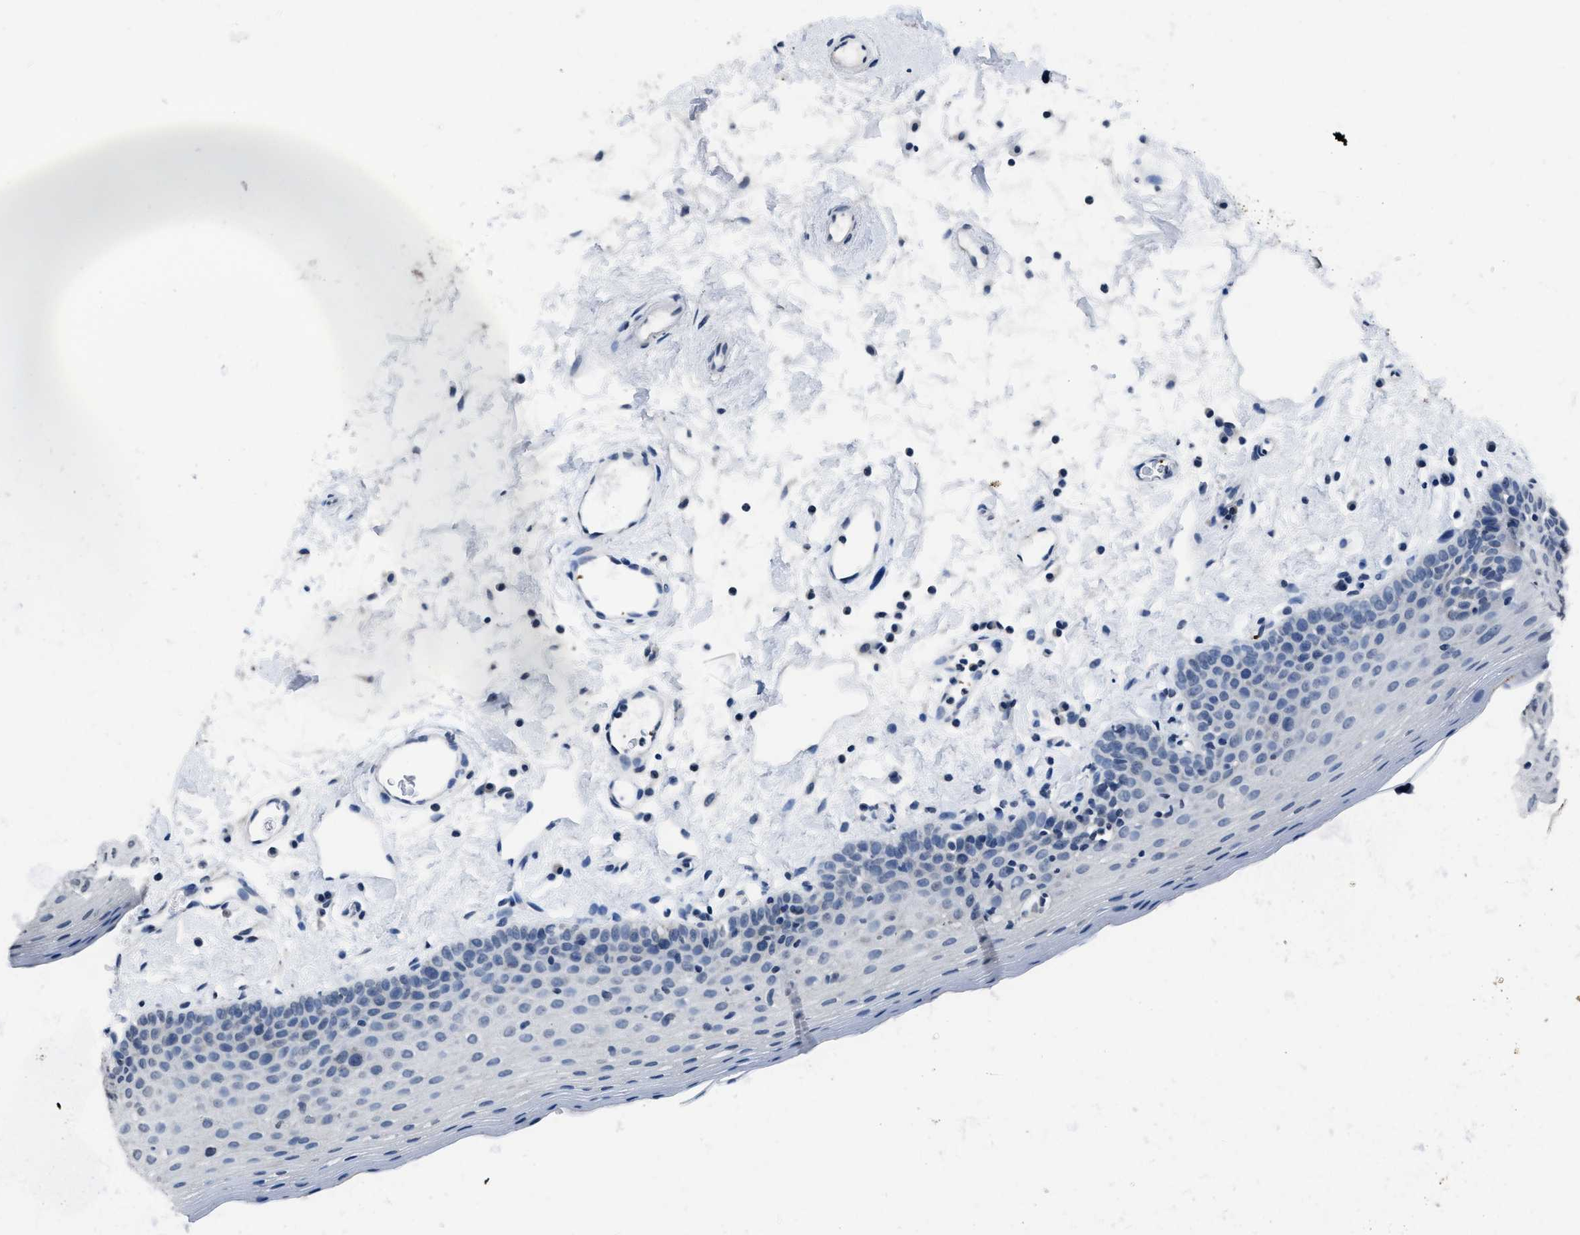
{"staining": {"intensity": "negative", "quantity": "none", "location": "none"}, "tissue": "oral mucosa", "cell_type": "Squamous epithelial cells", "image_type": "normal", "snomed": [{"axis": "morphology", "description": "Normal tissue, NOS"}, {"axis": "topography", "description": "Oral tissue"}], "caption": "This is an immunohistochemistry (IHC) micrograph of normal oral mucosa. There is no expression in squamous epithelial cells.", "gene": "ITGA2B", "patient": {"sex": "male", "age": 66}}